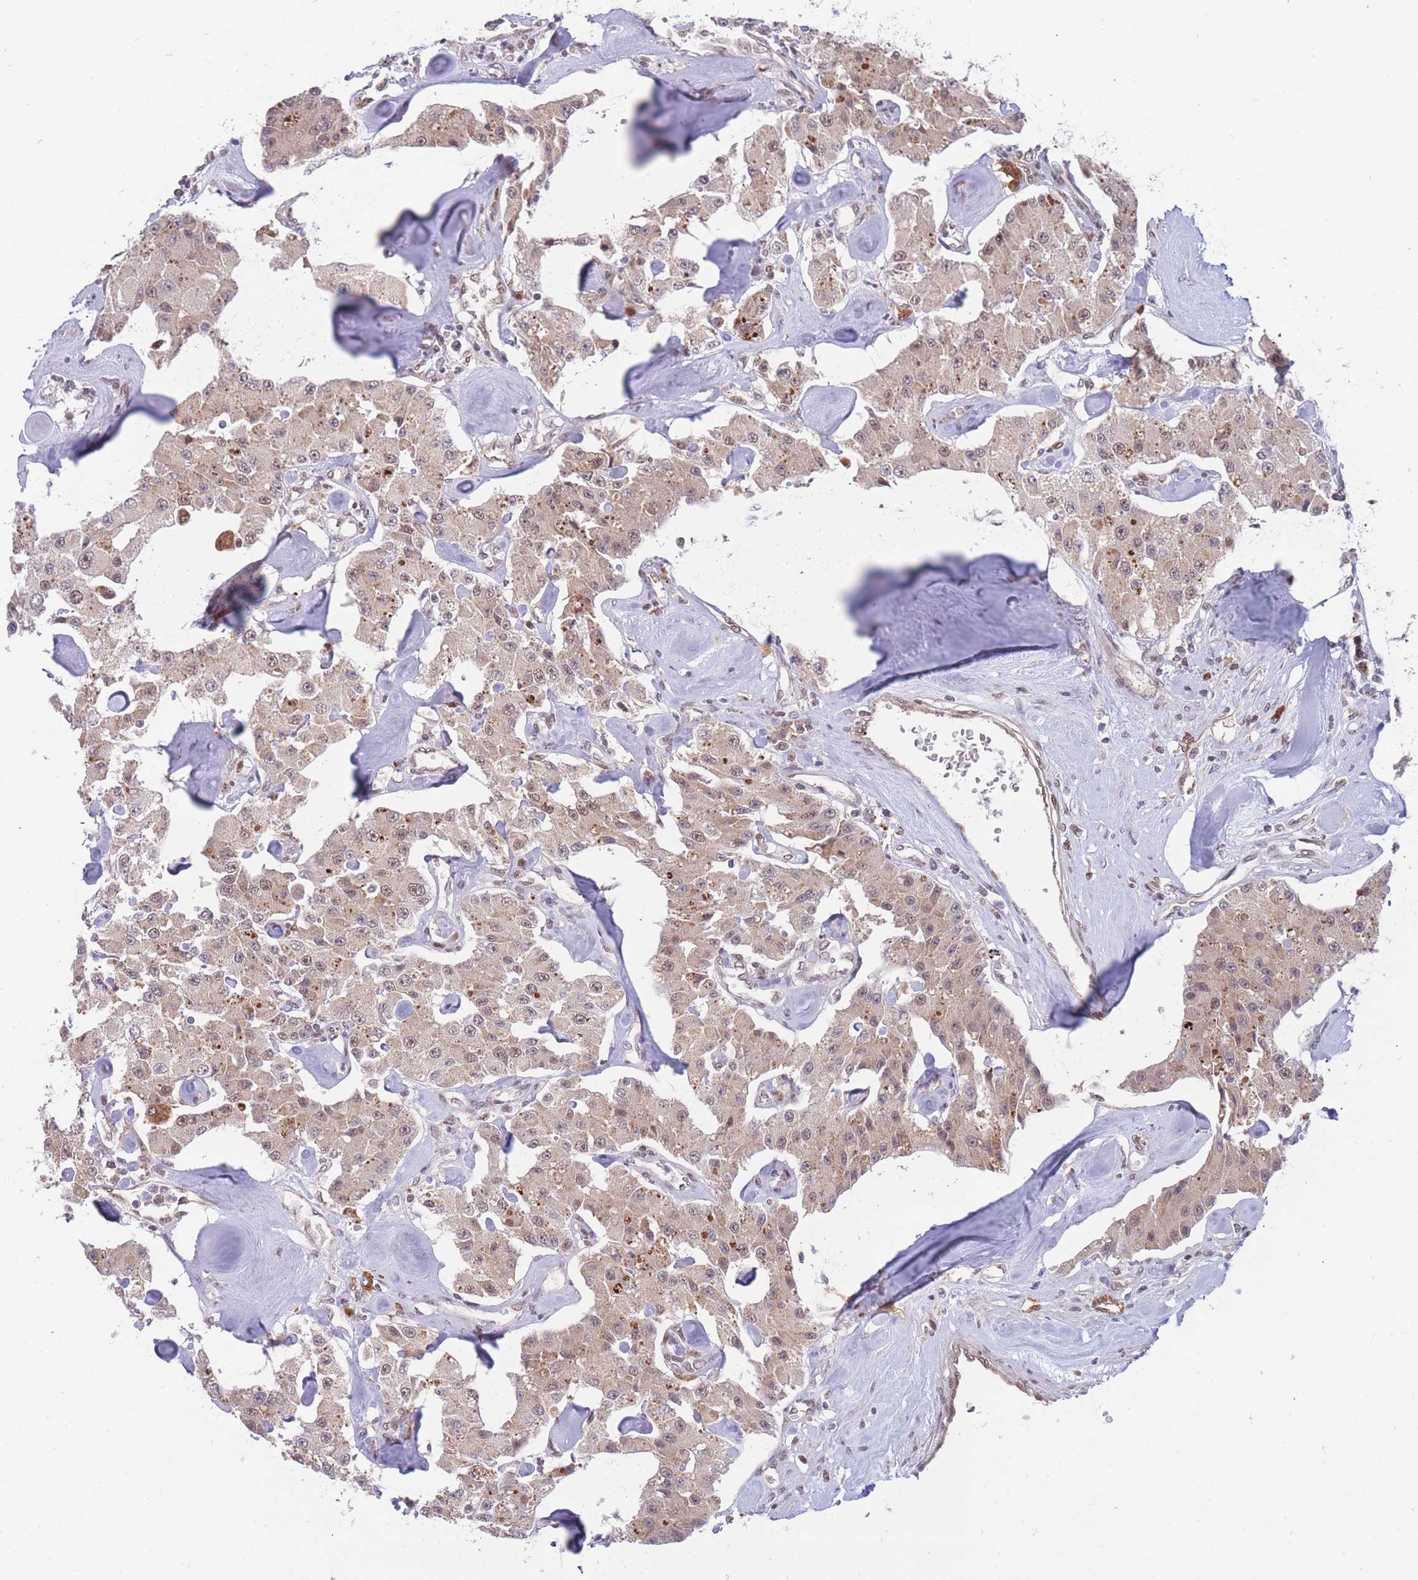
{"staining": {"intensity": "moderate", "quantity": ">75%", "location": "cytoplasmic/membranous,nuclear"}, "tissue": "carcinoid", "cell_type": "Tumor cells", "image_type": "cancer", "snomed": [{"axis": "morphology", "description": "Carcinoid, malignant, NOS"}, {"axis": "topography", "description": "Pancreas"}], "caption": "High-magnification brightfield microscopy of carcinoid (malignant) stained with DAB (3,3'-diaminobenzidine) (brown) and counterstained with hematoxylin (blue). tumor cells exhibit moderate cytoplasmic/membranous and nuclear expression is present in approximately>75% of cells.", "gene": "BOD1L1", "patient": {"sex": "male", "age": 41}}